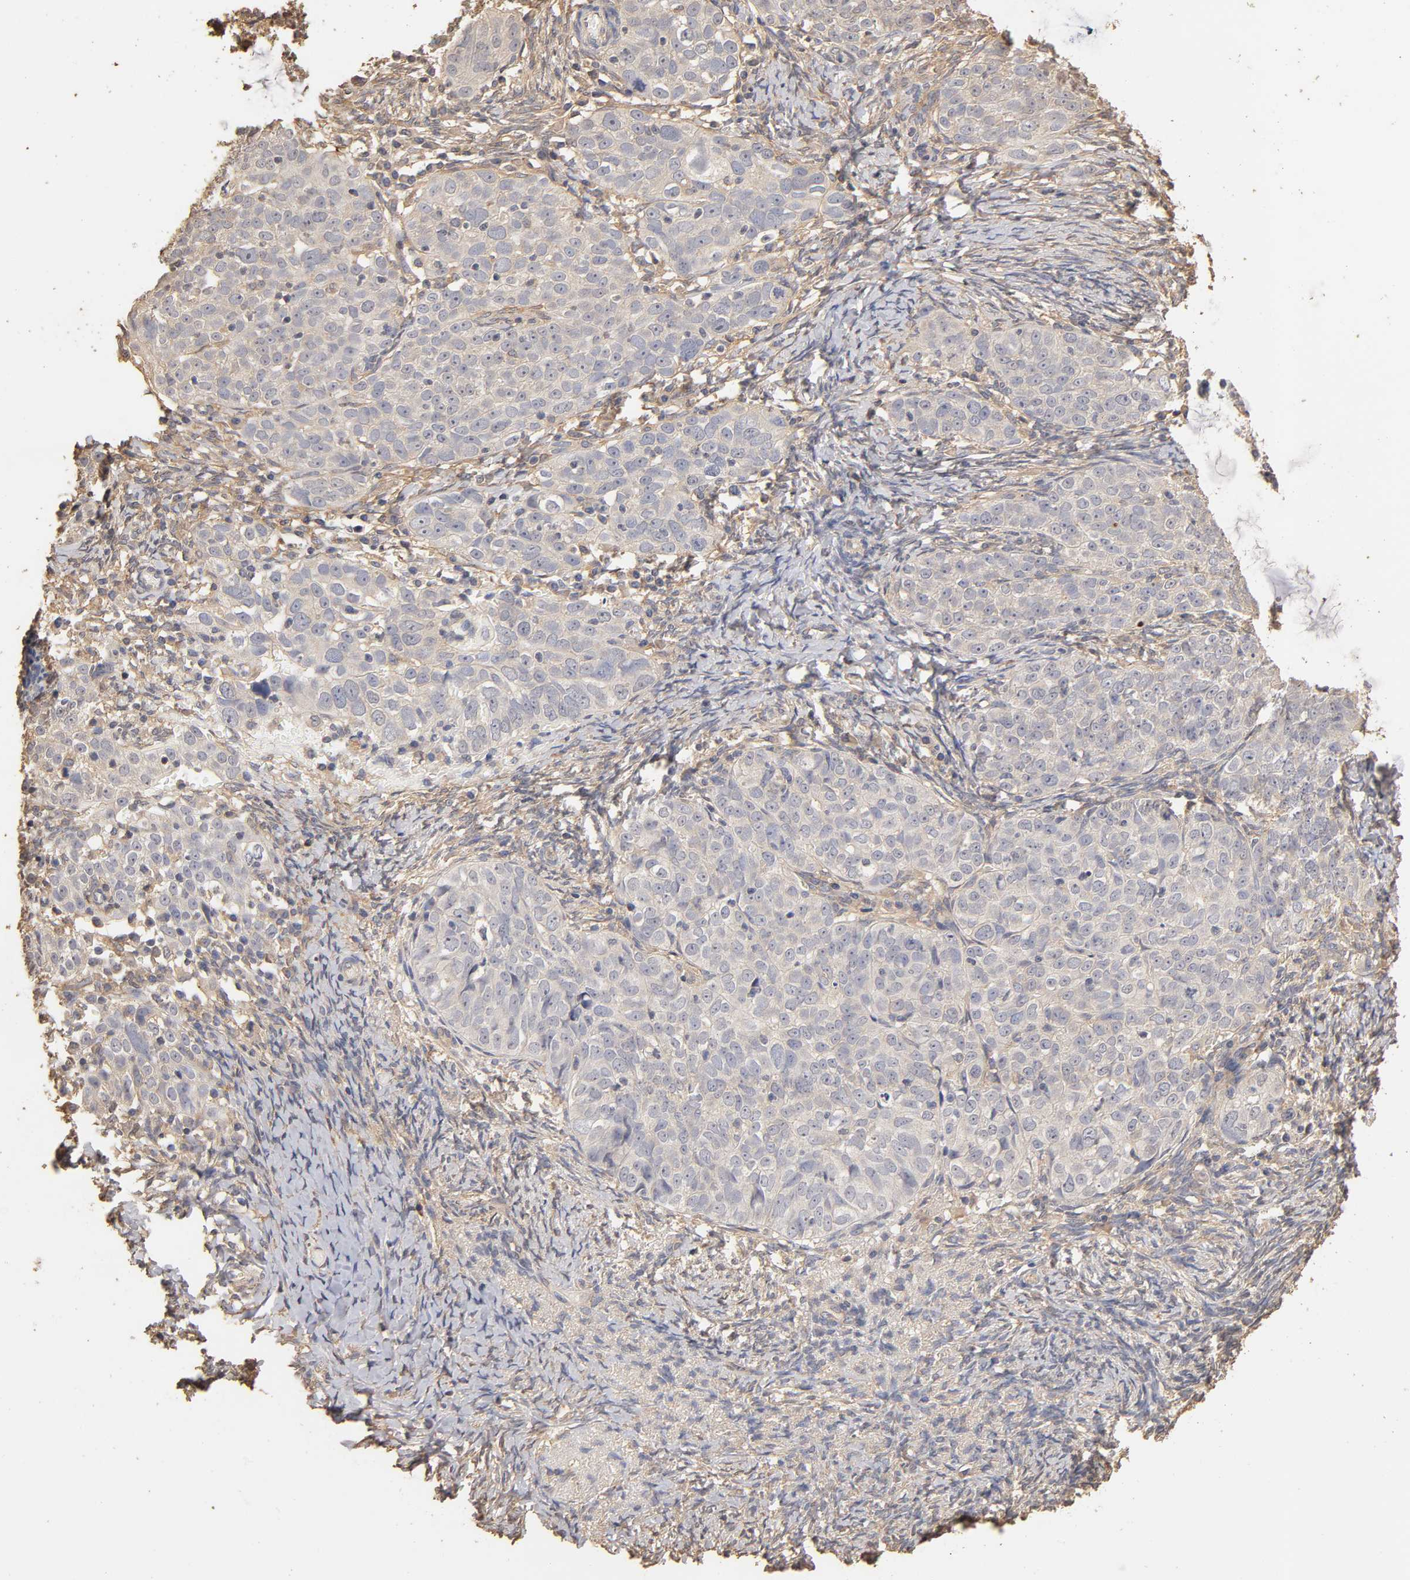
{"staining": {"intensity": "negative", "quantity": "none", "location": "none"}, "tissue": "ovarian cancer", "cell_type": "Tumor cells", "image_type": "cancer", "snomed": [{"axis": "morphology", "description": "Normal tissue, NOS"}, {"axis": "morphology", "description": "Cystadenocarcinoma, serous, NOS"}, {"axis": "topography", "description": "Ovary"}], "caption": "Protein analysis of ovarian cancer reveals no significant positivity in tumor cells. (Brightfield microscopy of DAB (3,3'-diaminobenzidine) IHC at high magnification).", "gene": "VSIG4", "patient": {"sex": "female", "age": 62}}